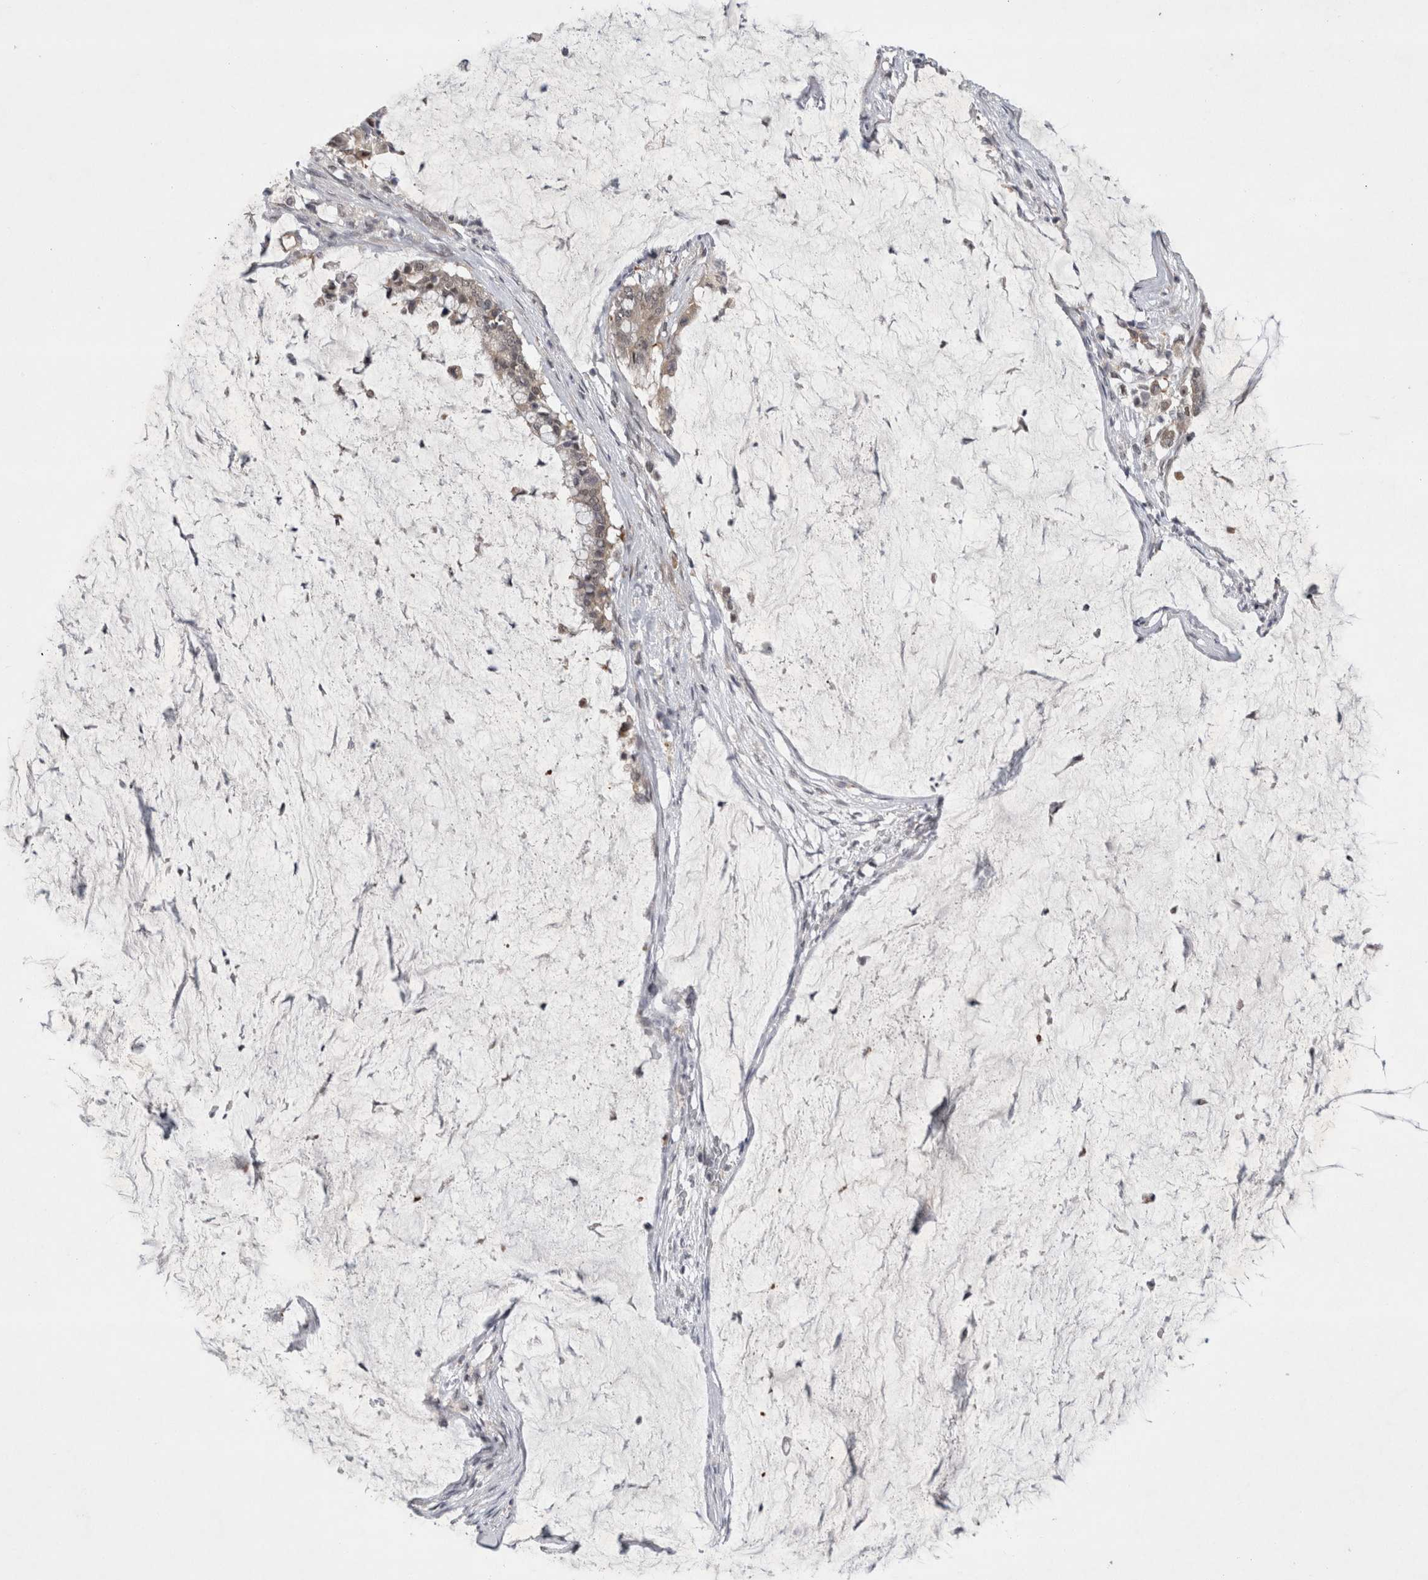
{"staining": {"intensity": "negative", "quantity": "none", "location": "none"}, "tissue": "pancreatic cancer", "cell_type": "Tumor cells", "image_type": "cancer", "snomed": [{"axis": "morphology", "description": "Adenocarcinoma, NOS"}, {"axis": "topography", "description": "Pancreas"}], "caption": "Human pancreatic adenocarcinoma stained for a protein using immunohistochemistry (IHC) displays no expression in tumor cells.", "gene": "PSMB2", "patient": {"sex": "male", "age": 41}}